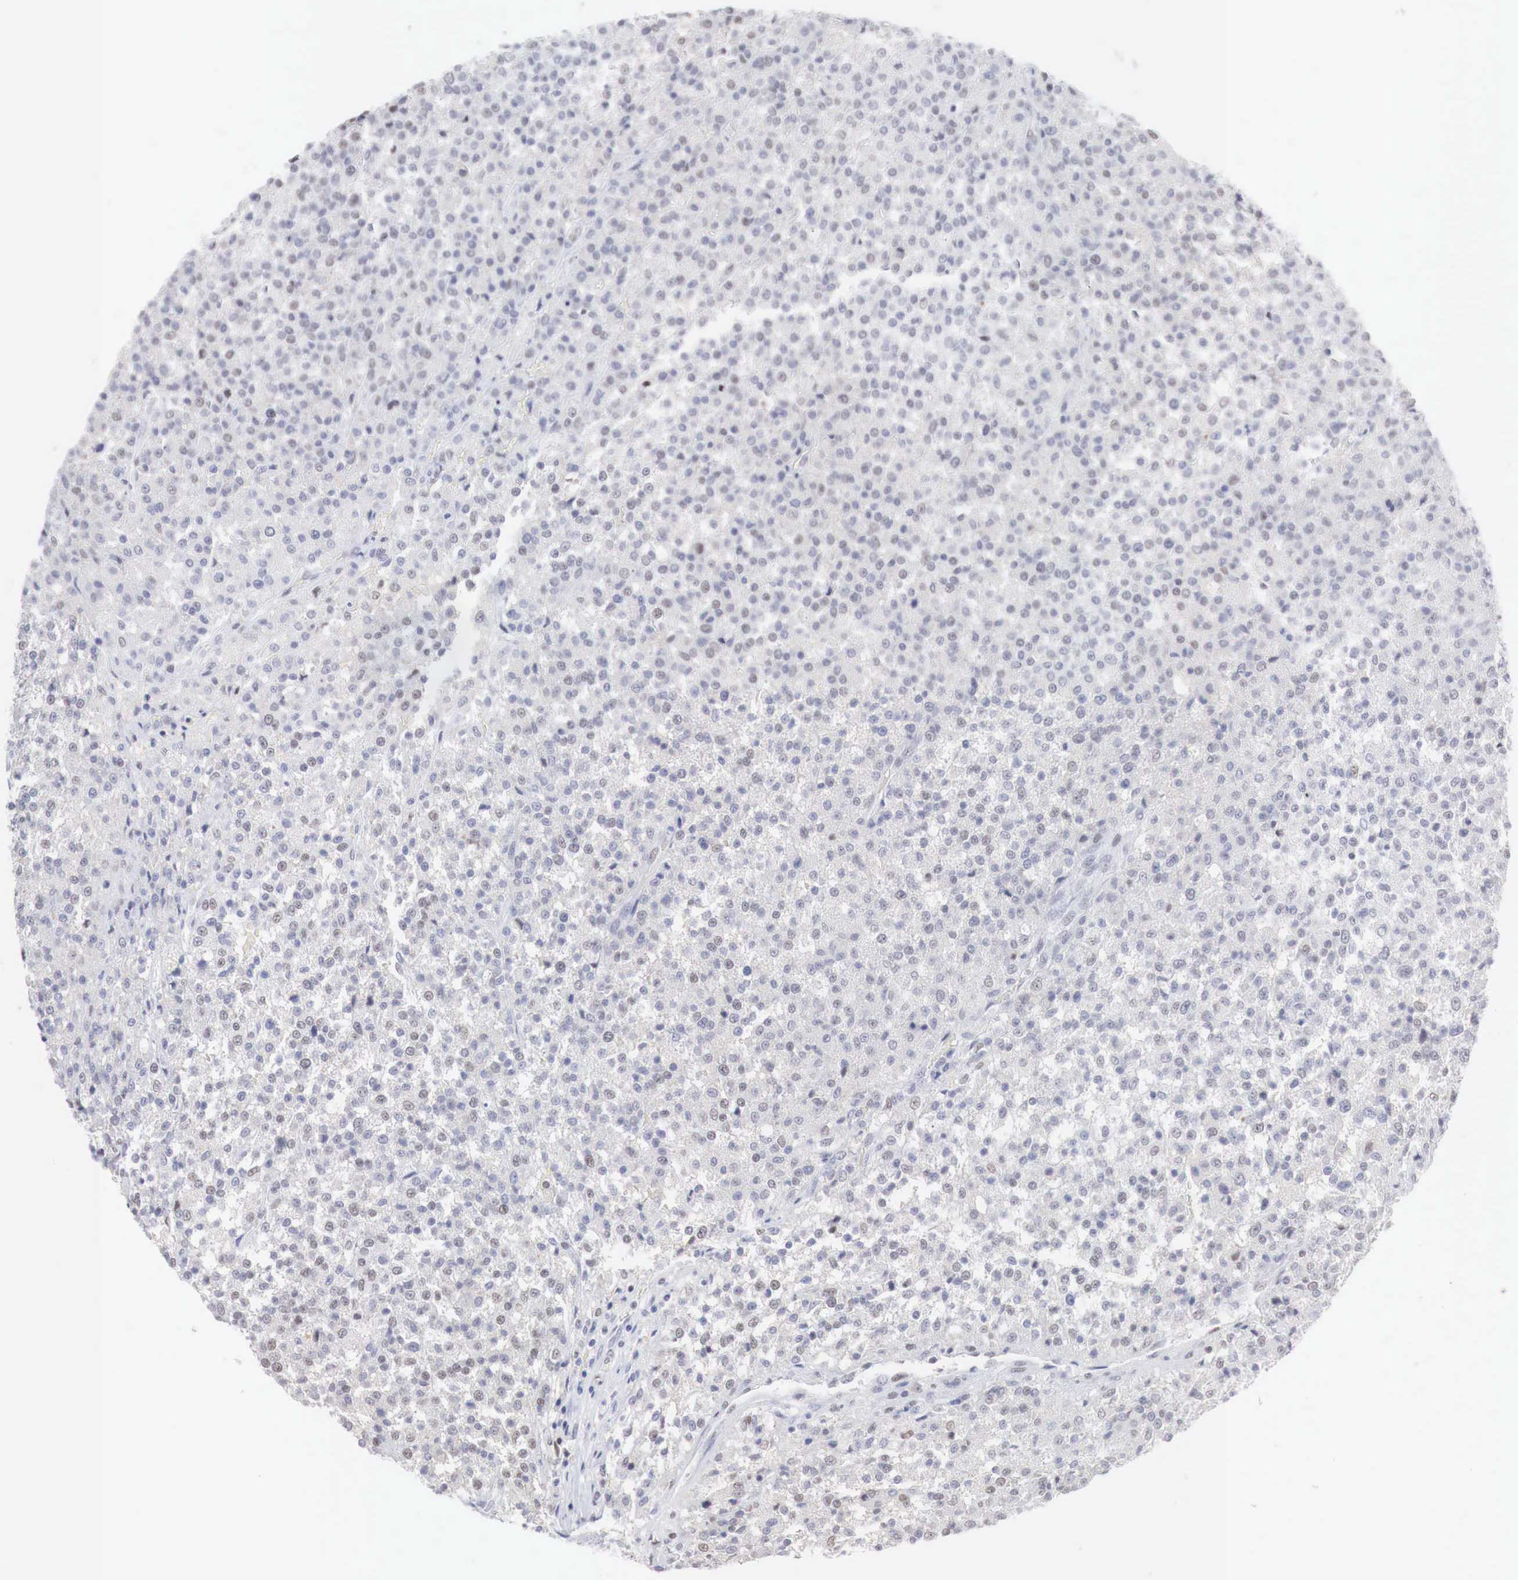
{"staining": {"intensity": "weak", "quantity": "<25%", "location": "nuclear"}, "tissue": "testis cancer", "cell_type": "Tumor cells", "image_type": "cancer", "snomed": [{"axis": "morphology", "description": "Seminoma, NOS"}, {"axis": "topography", "description": "Testis"}], "caption": "This is an immunohistochemistry histopathology image of testis seminoma. There is no positivity in tumor cells.", "gene": "FOXP2", "patient": {"sex": "male", "age": 59}}